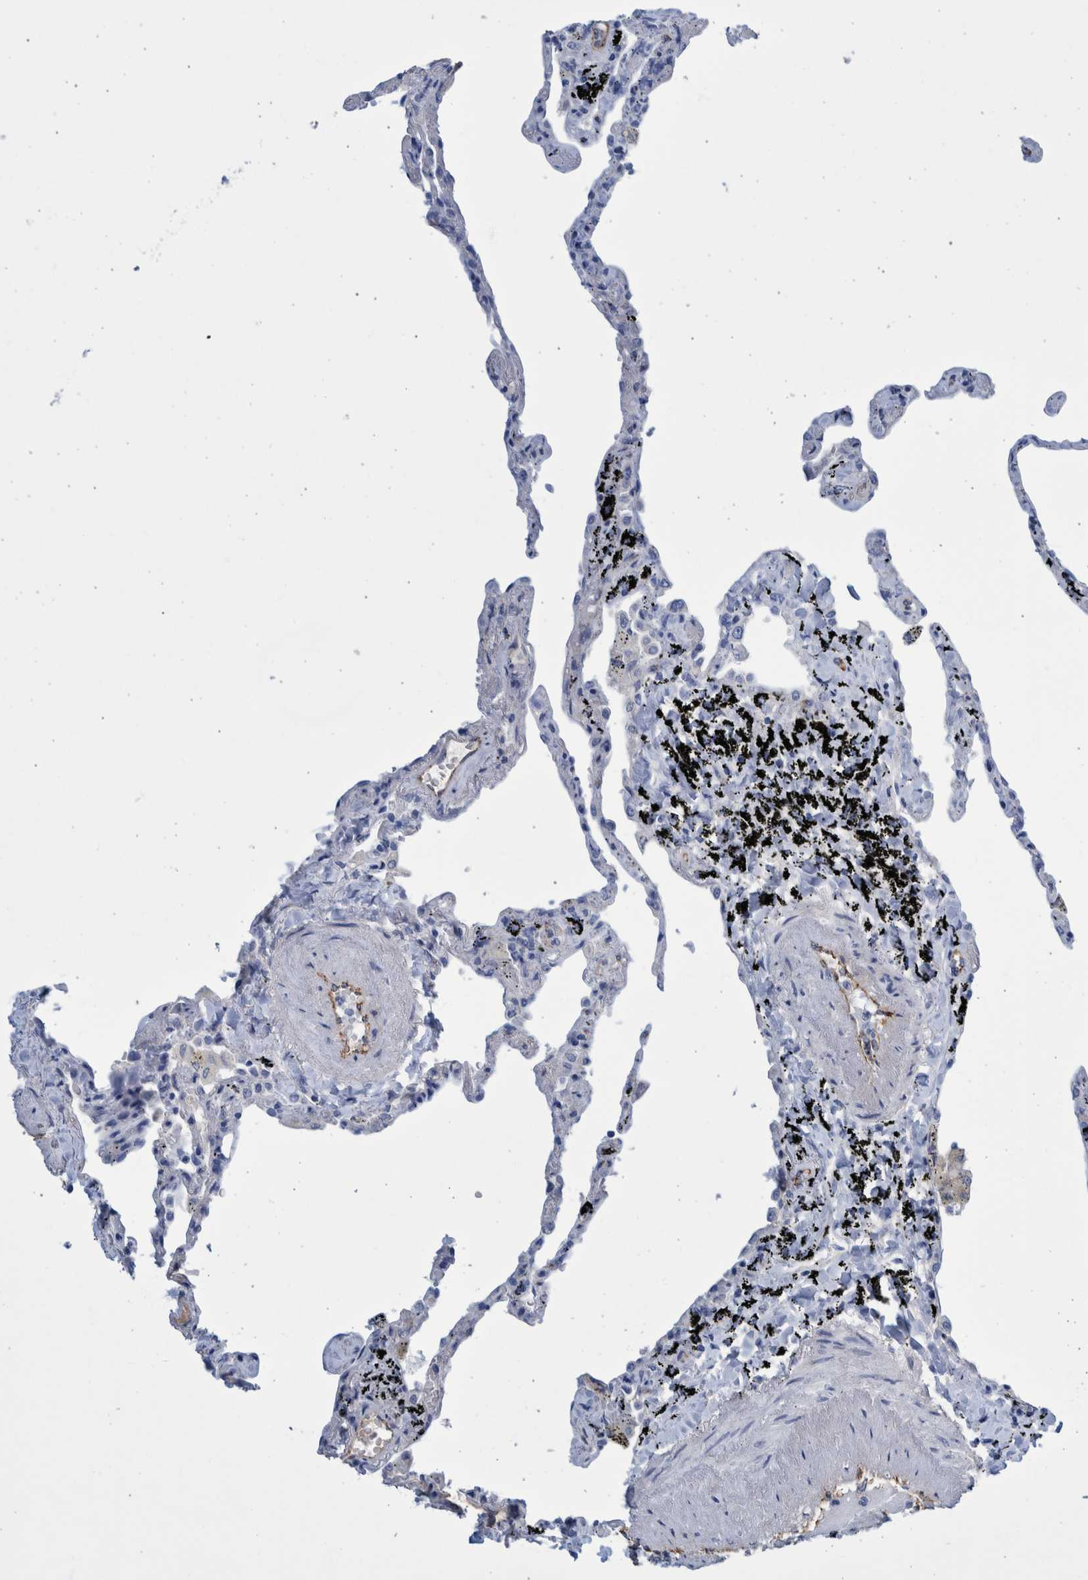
{"staining": {"intensity": "negative", "quantity": "none", "location": "none"}, "tissue": "lung", "cell_type": "Alveolar cells", "image_type": "normal", "snomed": [{"axis": "morphology", "description": "Normal tissue, NOS"}, {"axis": "topography", "description": "Lung"}], "caption": "High power microscopy photomicrograph of an IHC image of benign lung, revealing no significant positivity in alveolar cells.", "gene": "SLC34A3", "patient": {"sex": "male", "age": 59}}